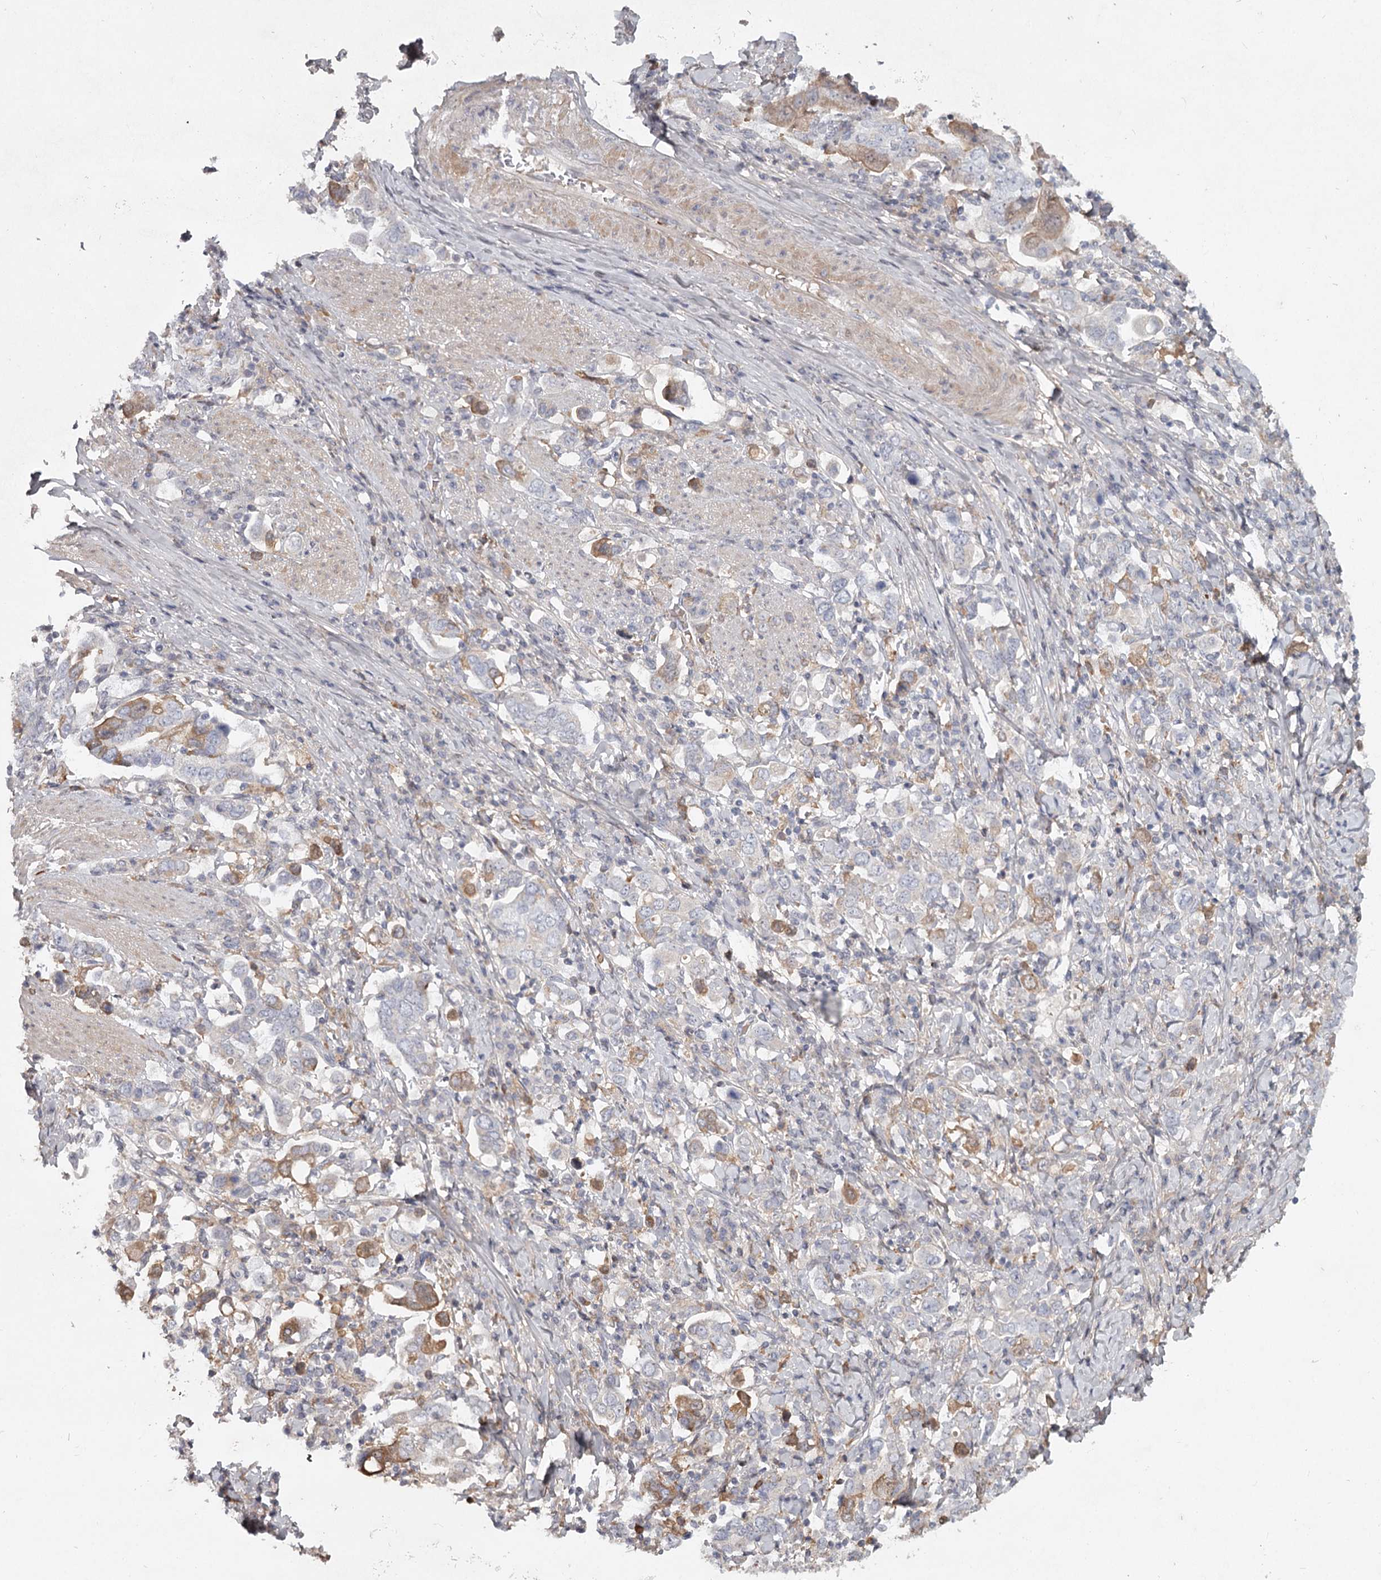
{"staining": {"intensity": "negative", "quantity": "none", "location": "none"}, "tissue": "stomach cancer", "cell_type": "Tumor cells", "image_type": "cancer", "snomed": [{"axis": "morphology", "description": "Adenocarcinoma, NOS"}, {"axis": "topography", "description": "Stomach, upper"}], "caption": "DAB immunohistochemical staining of human stomach cancer (adenocarcinoma) demonstrates no significant staining in tumor cells. (DAB (3,3'-diaminobenzidine) IHC visualized using brightfield microscopy, high magnification).", "gene": "DHRS9", "patient": {"sex": "male", "age": 62}}